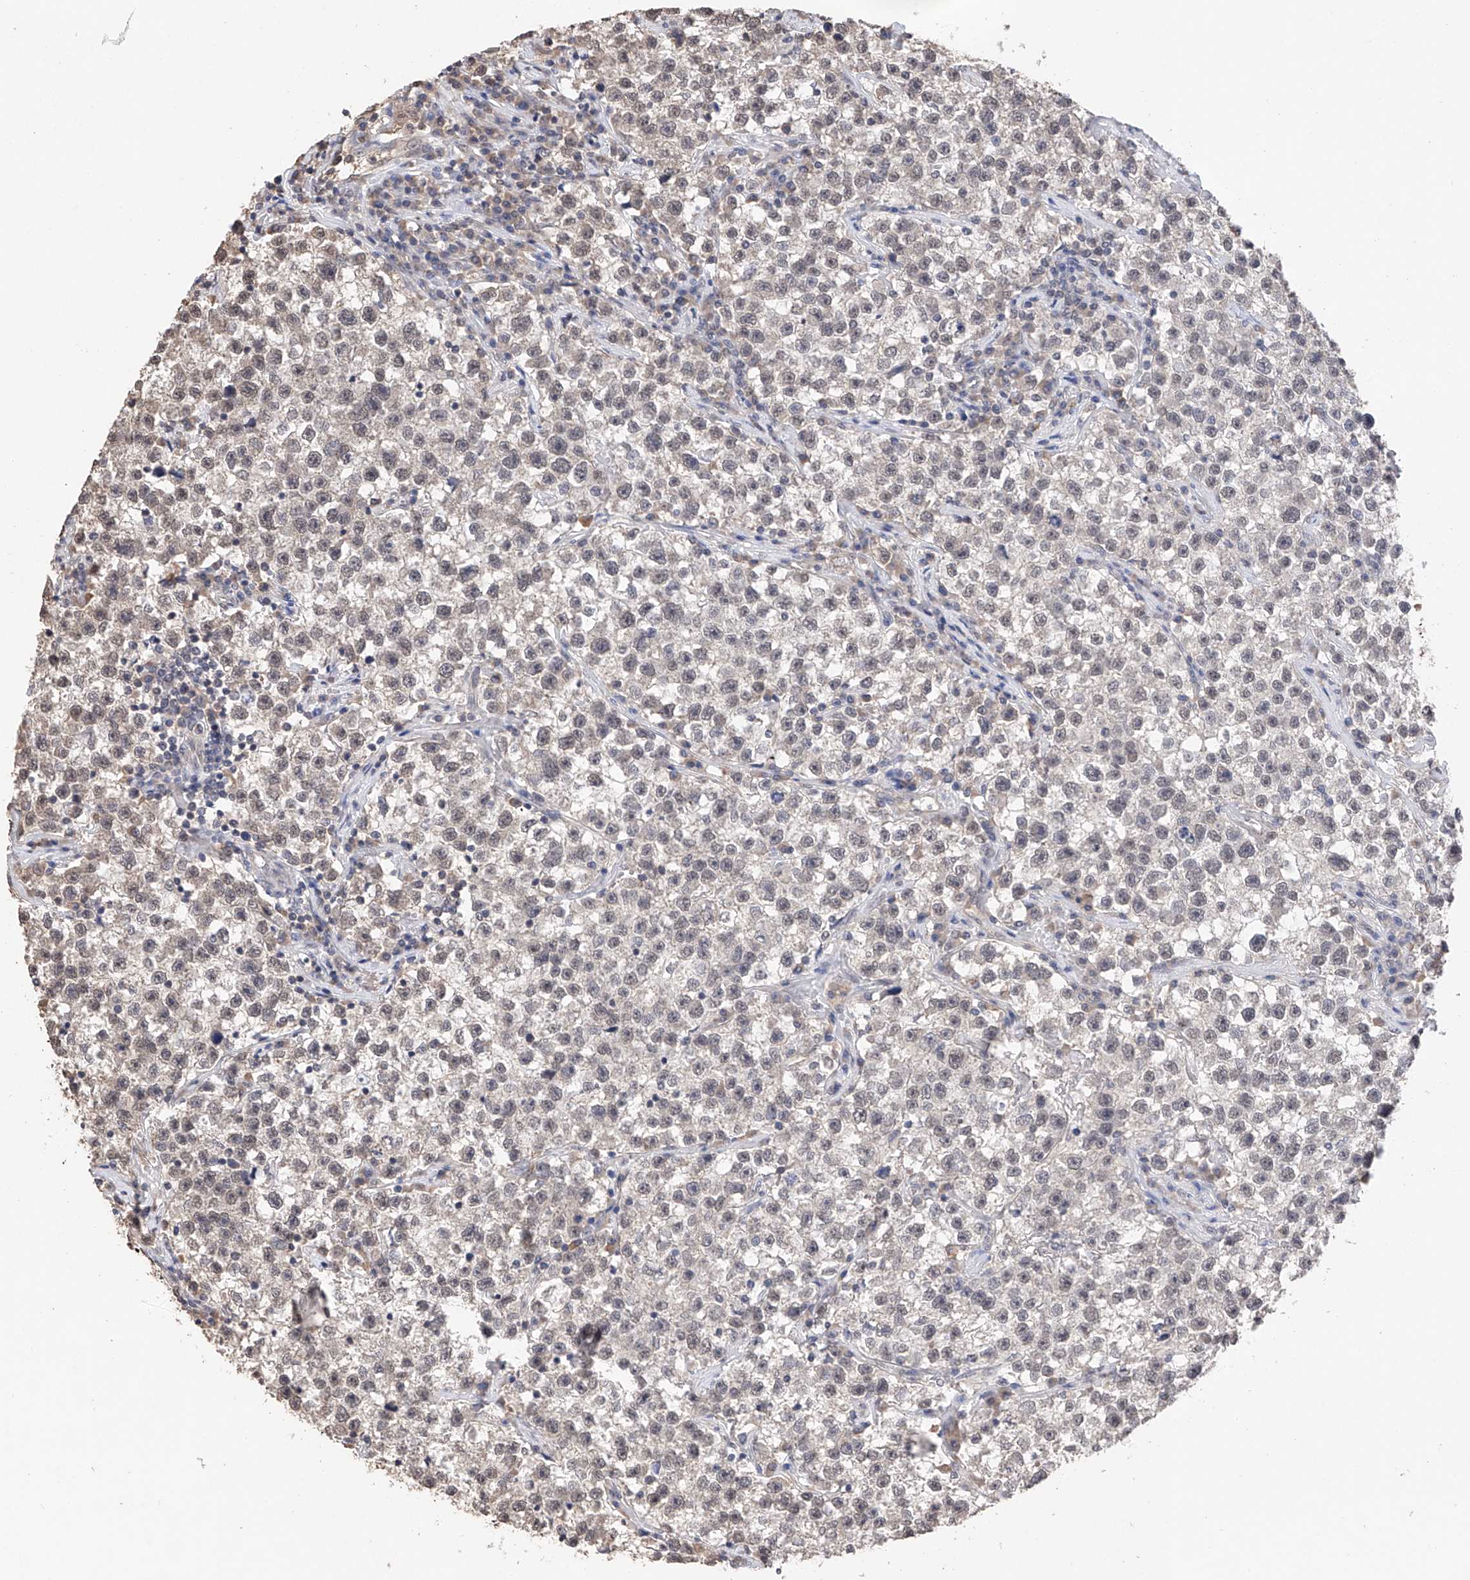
{"staining": {"intensity": "weak", "quantity": "25%-75%", "location": "nuclear"}, "tissue": "testis cancer", "cell_type": "Tumor cells", "image_type": "cancer", "snomed": [{"axis": "morphology", "description": "Seminoma, NOS"}, {"axis": "topography", "description": "Testis"}], "caption": "The histopathology image exhibits staining of testis cancer, revealing weak nuclear protein staining (brown color) within tumor cells.", "gene": "DMAP1", "patient": {"sex": "male", "age": 22}}